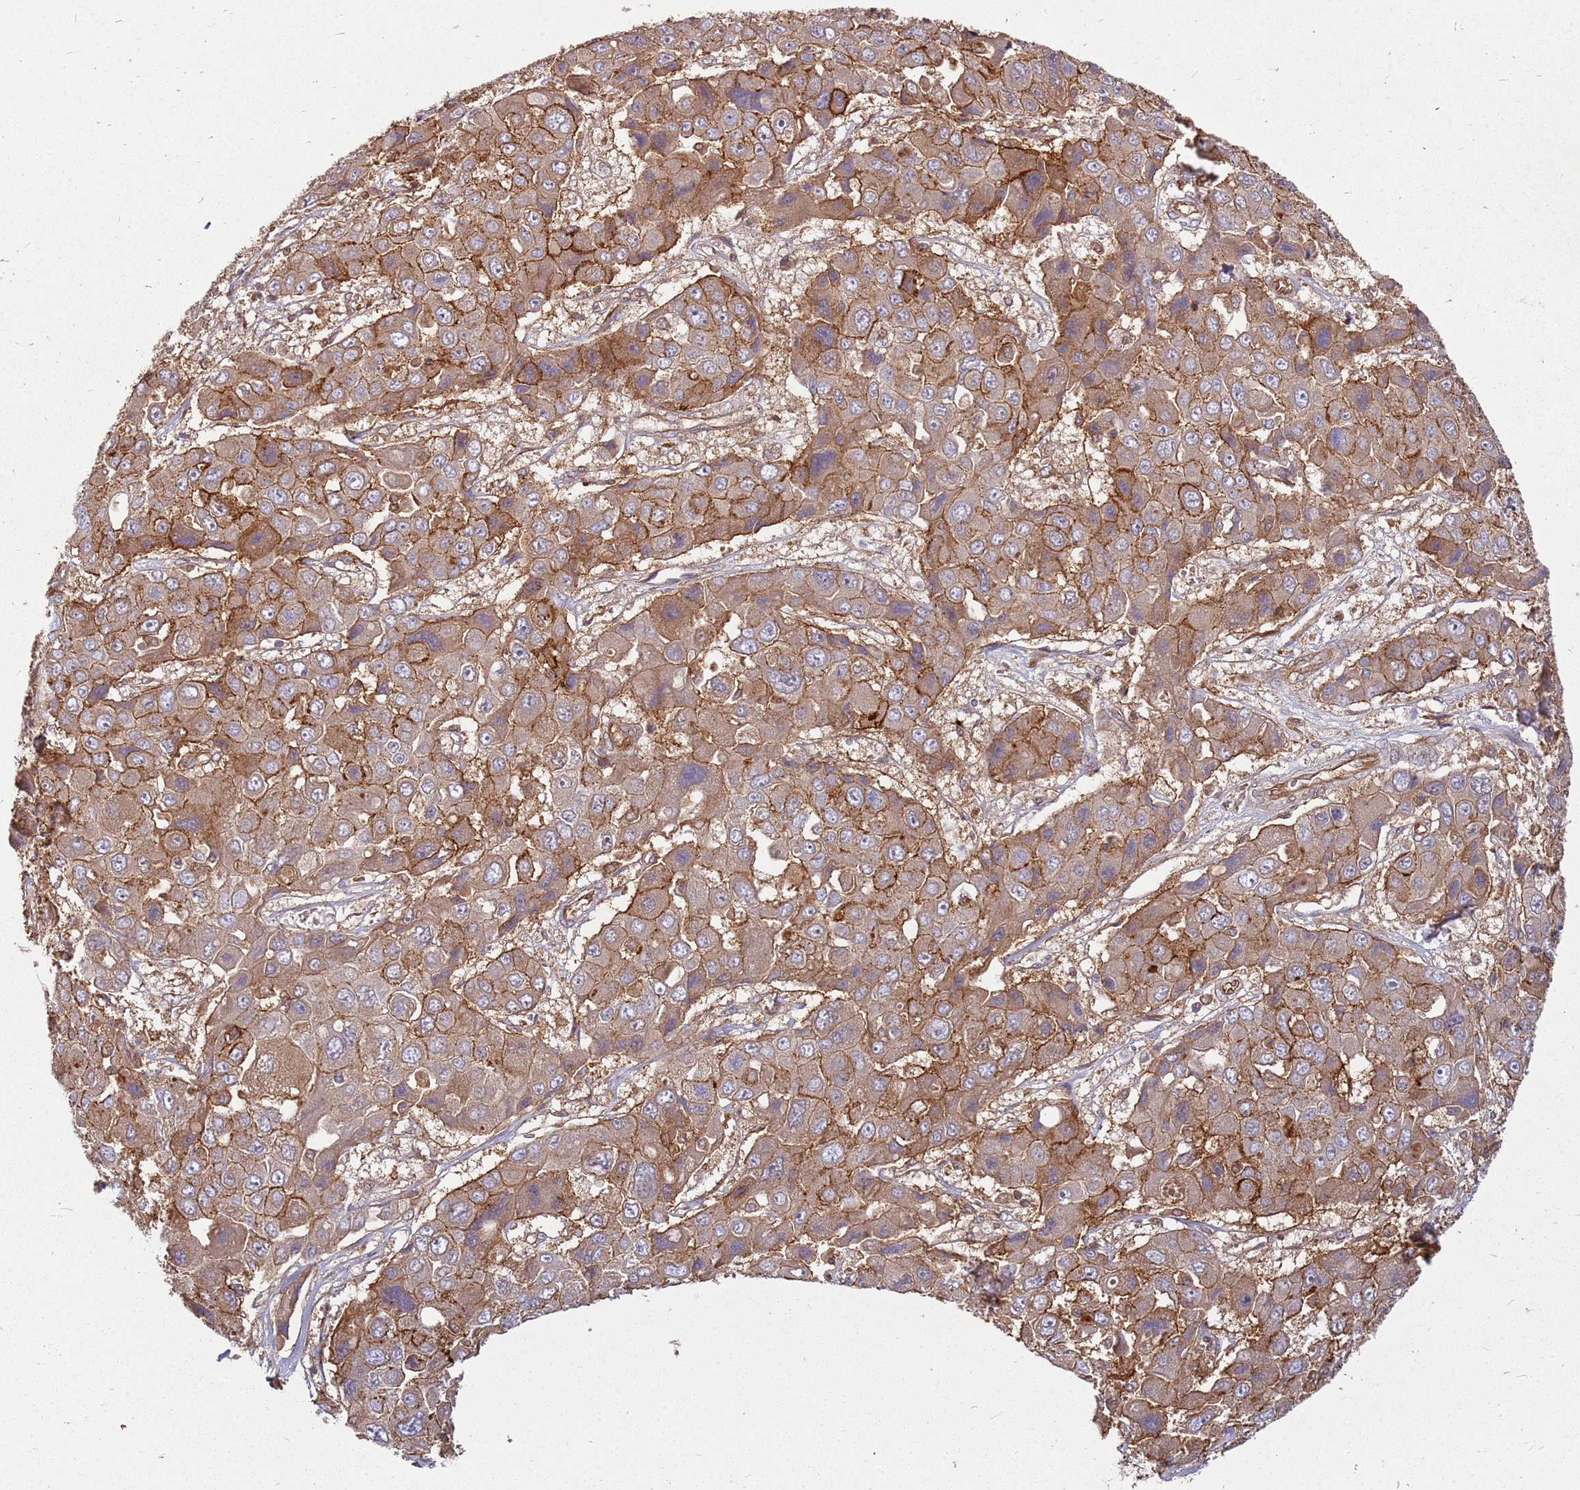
{"staining": {"intensity": "strong", "quantity": ">75%", "location": "cytoplasmic/membranous"}, "tissue": "liver cancer", "cell_type": "Tumor cells", "image_type": "cancer", "snomed": [{"axis": "morphology", "description": "Cholangiocarcinoma"}, {"axis": "topography", "description": "Liver"}], "caption": "DAB (3,3'-diaminobenzidine) immunohistochemical staining of human liver cholangiocarcinoma exhibits strong cytoplasmic/membranous protein staining in about >75% of tumor cells.", "gene": "NUDT14", "patient": {"sex": "male", "age": 67}}